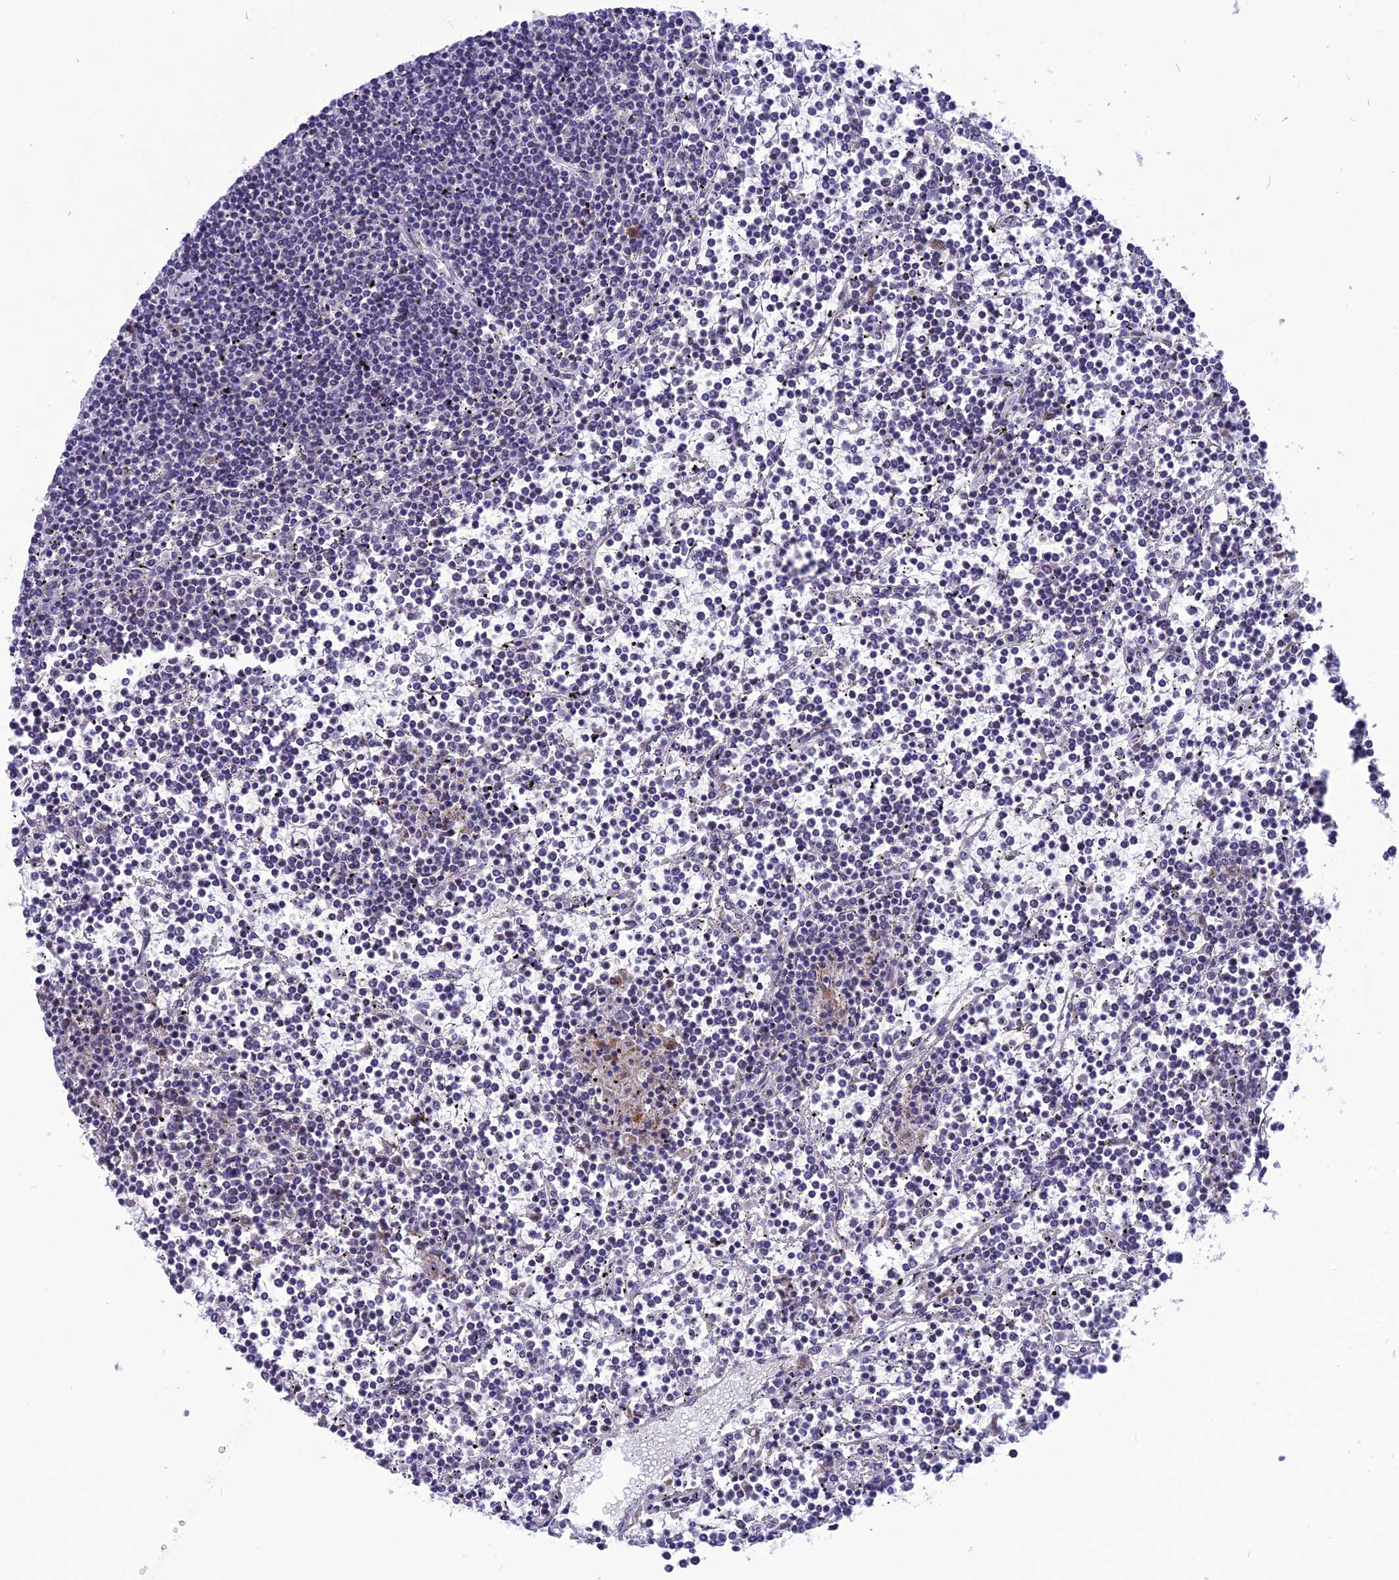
{"staining": {"intensity": "negative", "quantity": "none", "location": "none"}, "tissue": "lymphoma", "cell_type": "Tumor cells", "image_type": "cancer", "snomed": [{"axis": "morphology", "description": "Malignant lymphoma, non-Hodgkin's type, Low grade"}, {"axis": "topography", "description": "Spleen"}], "caption": "The immunohistochemistry (IHC) micrograph has no significant staining in tumor cells of malignant lymphoma, non-Hodgkin's type (low-grade) tissue.", "gene": "PSMF1", "patient": {"sex": "female", "age": 19}}